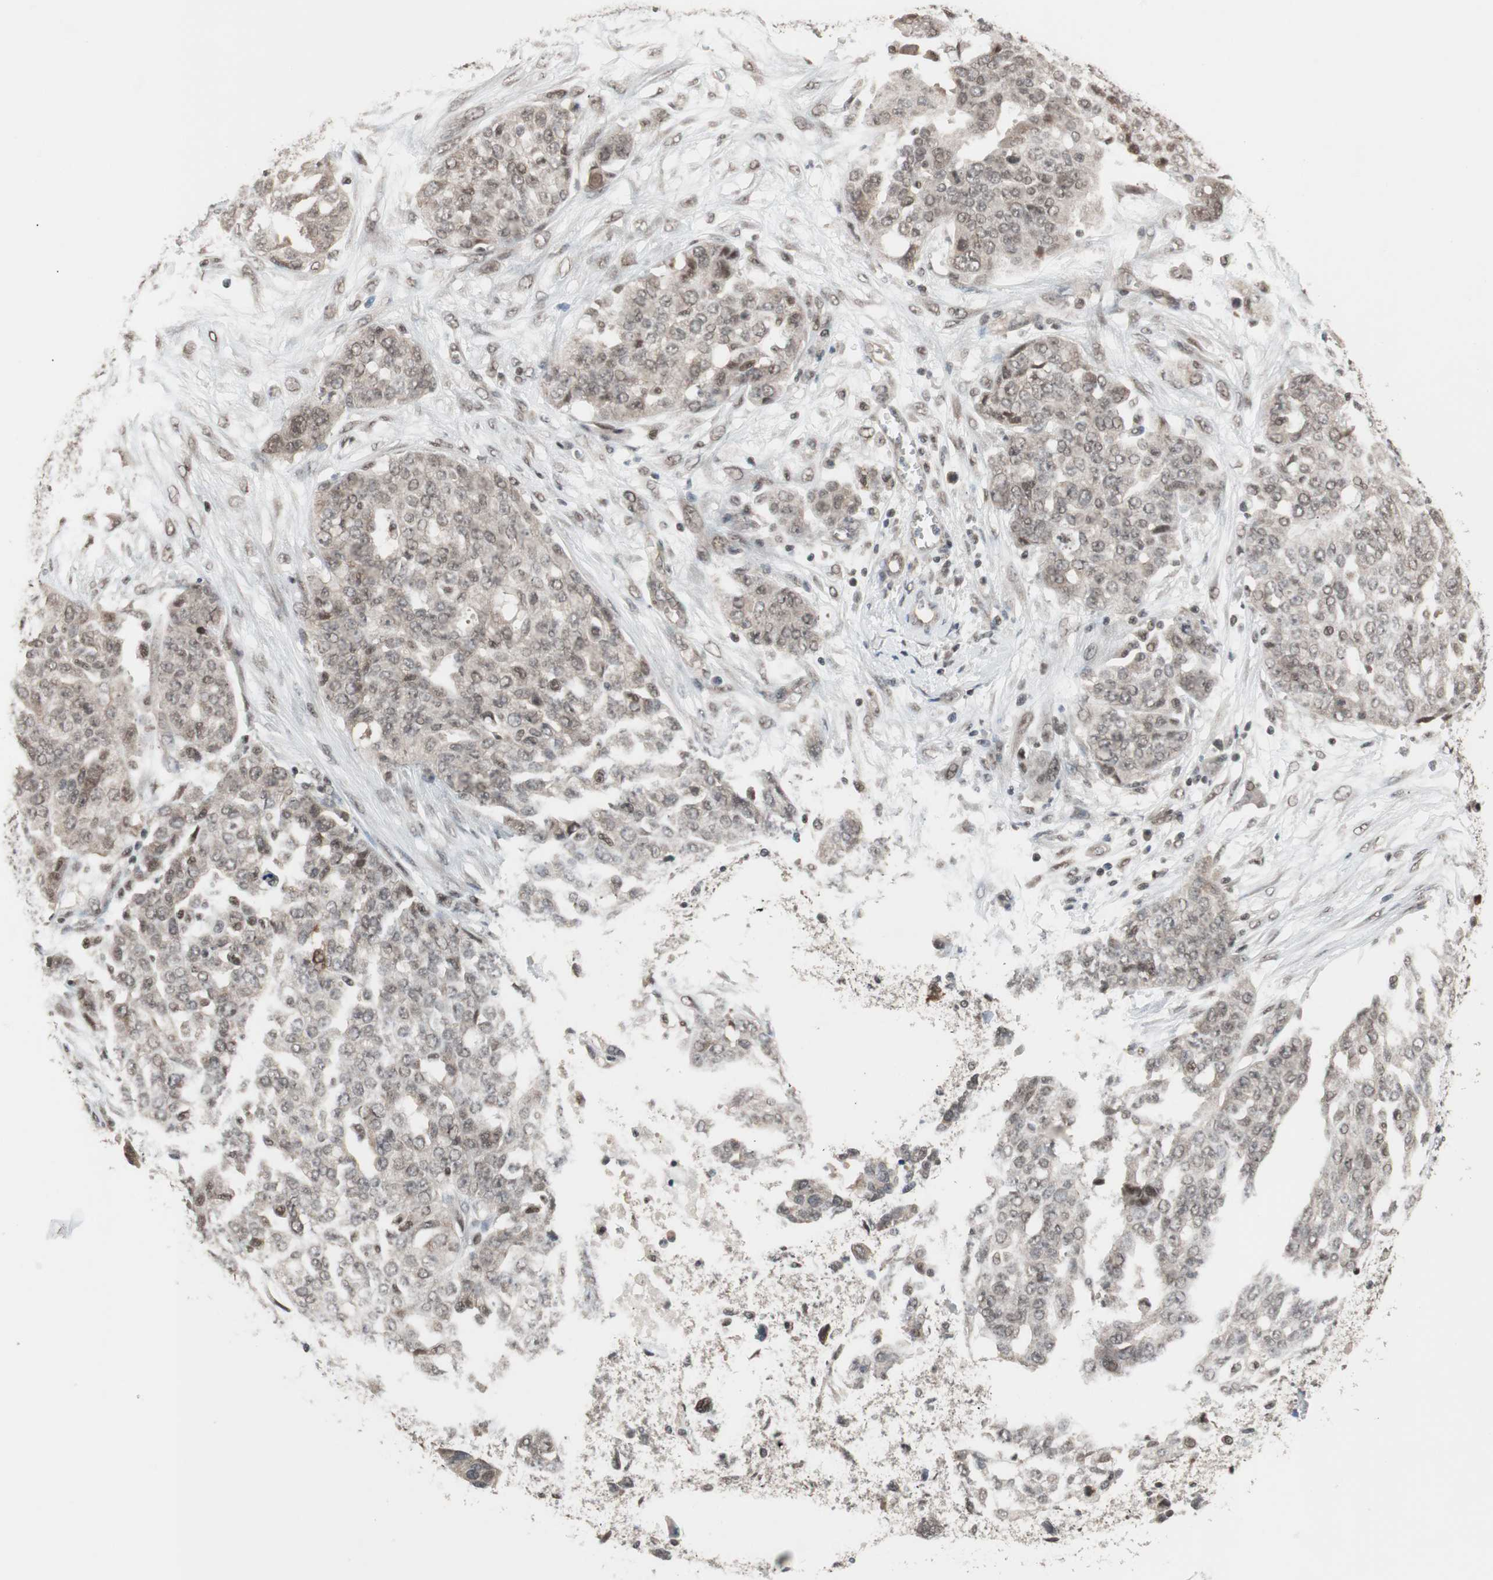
{"staining": {"intensity": "weak", "quantity": "25%-75%", "location": "nuclear"}, "tissue": "ovarian cancer", "cell_type": "Tumor cells", "image_type": "cancer", "snomed": [{"axis": "morphology", "description": "Cystadenocarcinoma, serous, NOS"}, {"axis": "topography", "description": "Soft tissue"}, {"axis": "topography", "description": "Ovary"}], "caption": "High-magnification brightfield microscopy of ovarian cancer stained with DAB (brown) and counterstained with hematoxylin (blue). tumor cells exhibit weak nuclear positivity is seen in approximately25%-75% of cells. (DAB IHC with brightfield microscopy, high magnification).", "gene": "DRAP1", "patient": {"sex": "female", "age": 57}}